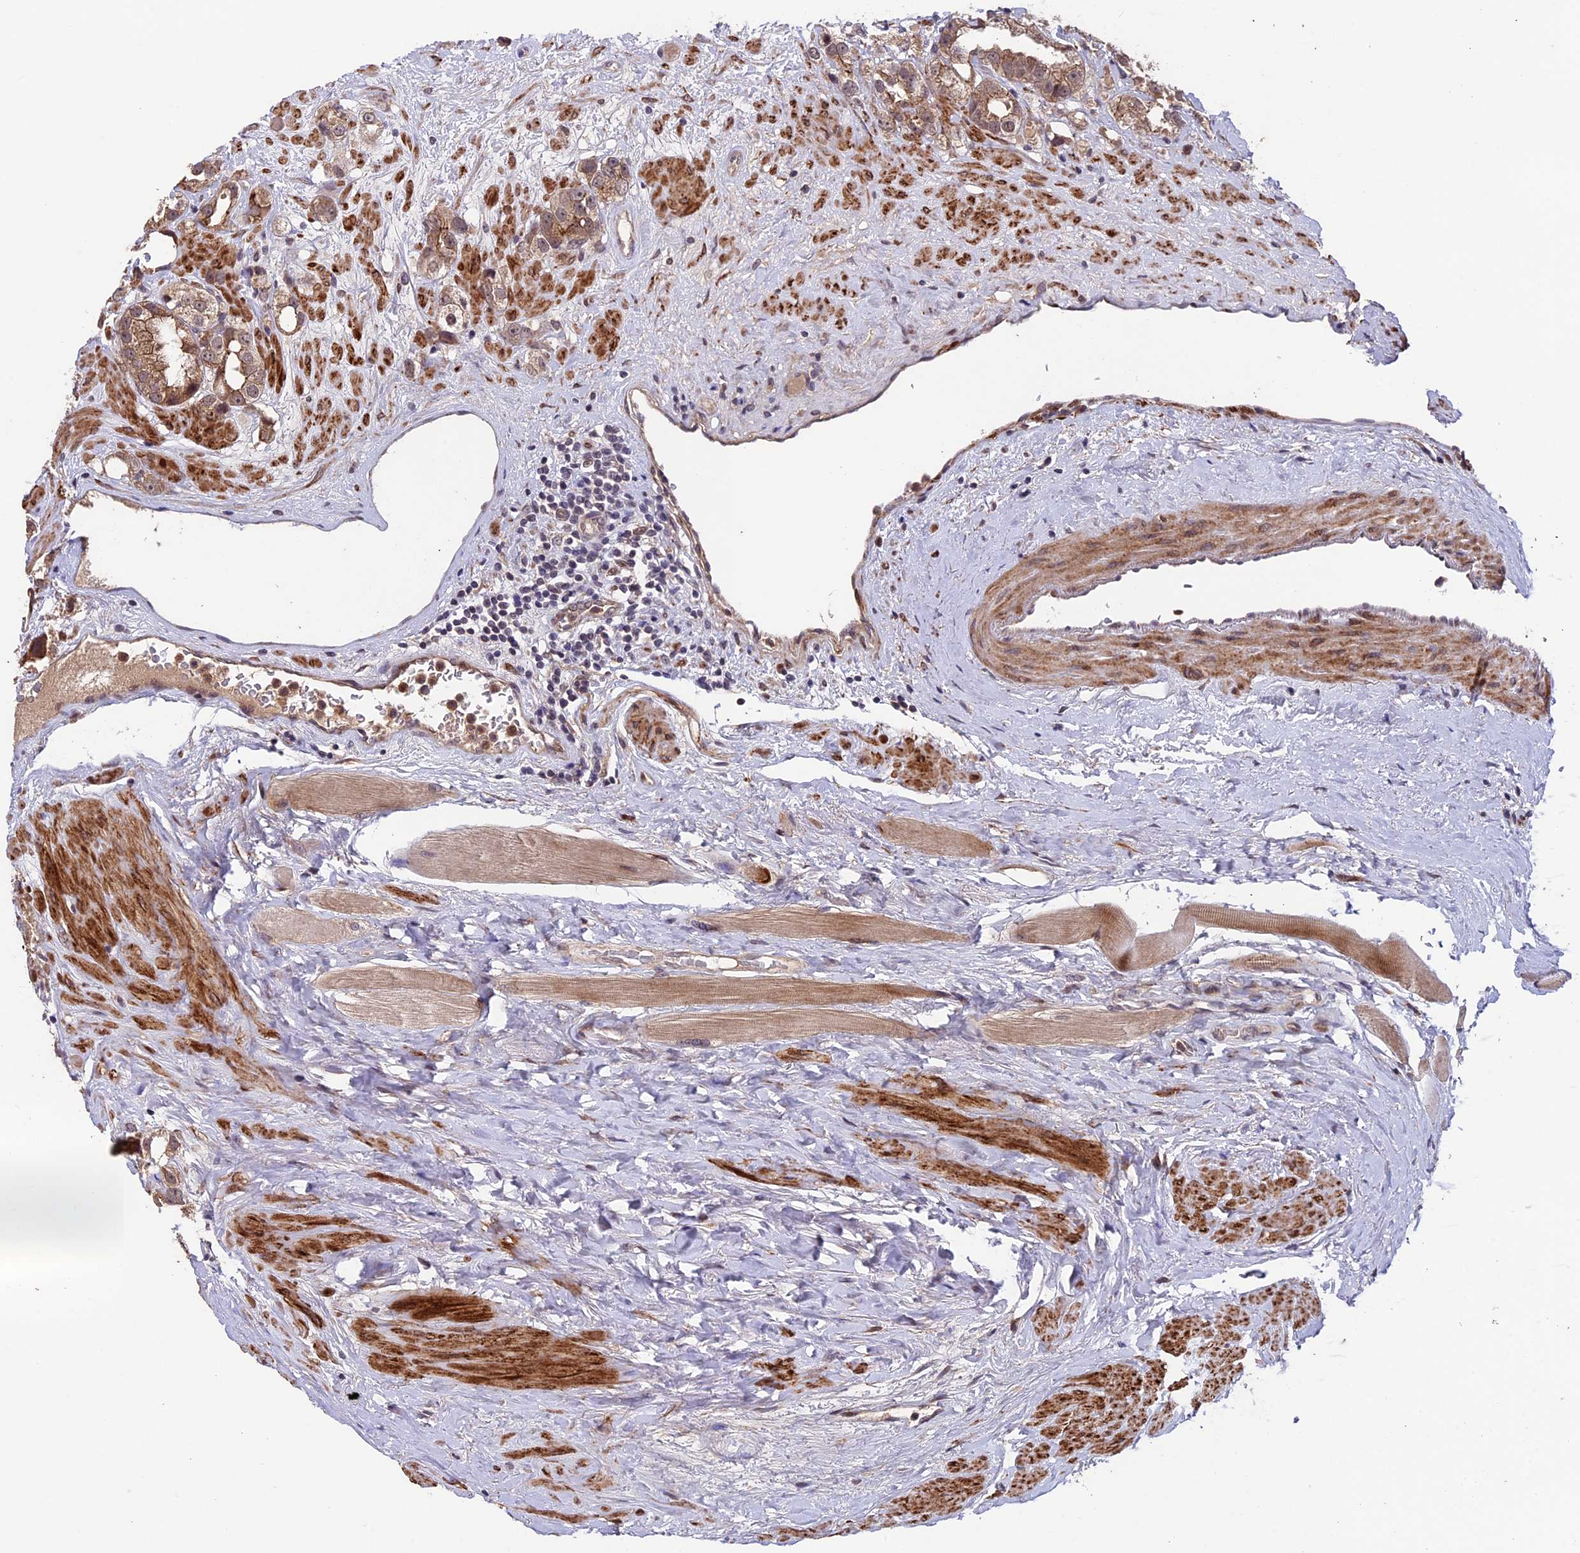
{"staining": {"intensity": "moderate", "quantity": ">75%", "location": "cytoplasmic/membranous,nuclear"}, "tissue": "prostate cancer", "cell_type": "Tumor cells", "image_type": "cancer", "snomed": [{"axis": "morphology", "description": "Adenocarcinoma, NOS"}, {"axis": "topography", "description": "Prostate"}], "caption": "Protein staining demonstrates moderate cytoplasmic/membranous and nuclear expression in about >75% of tumor cells in prostate cancer (adenocarcinoma).", "gene": "SIPA1L3", "patient": {"sex": "male", "age": 79}}